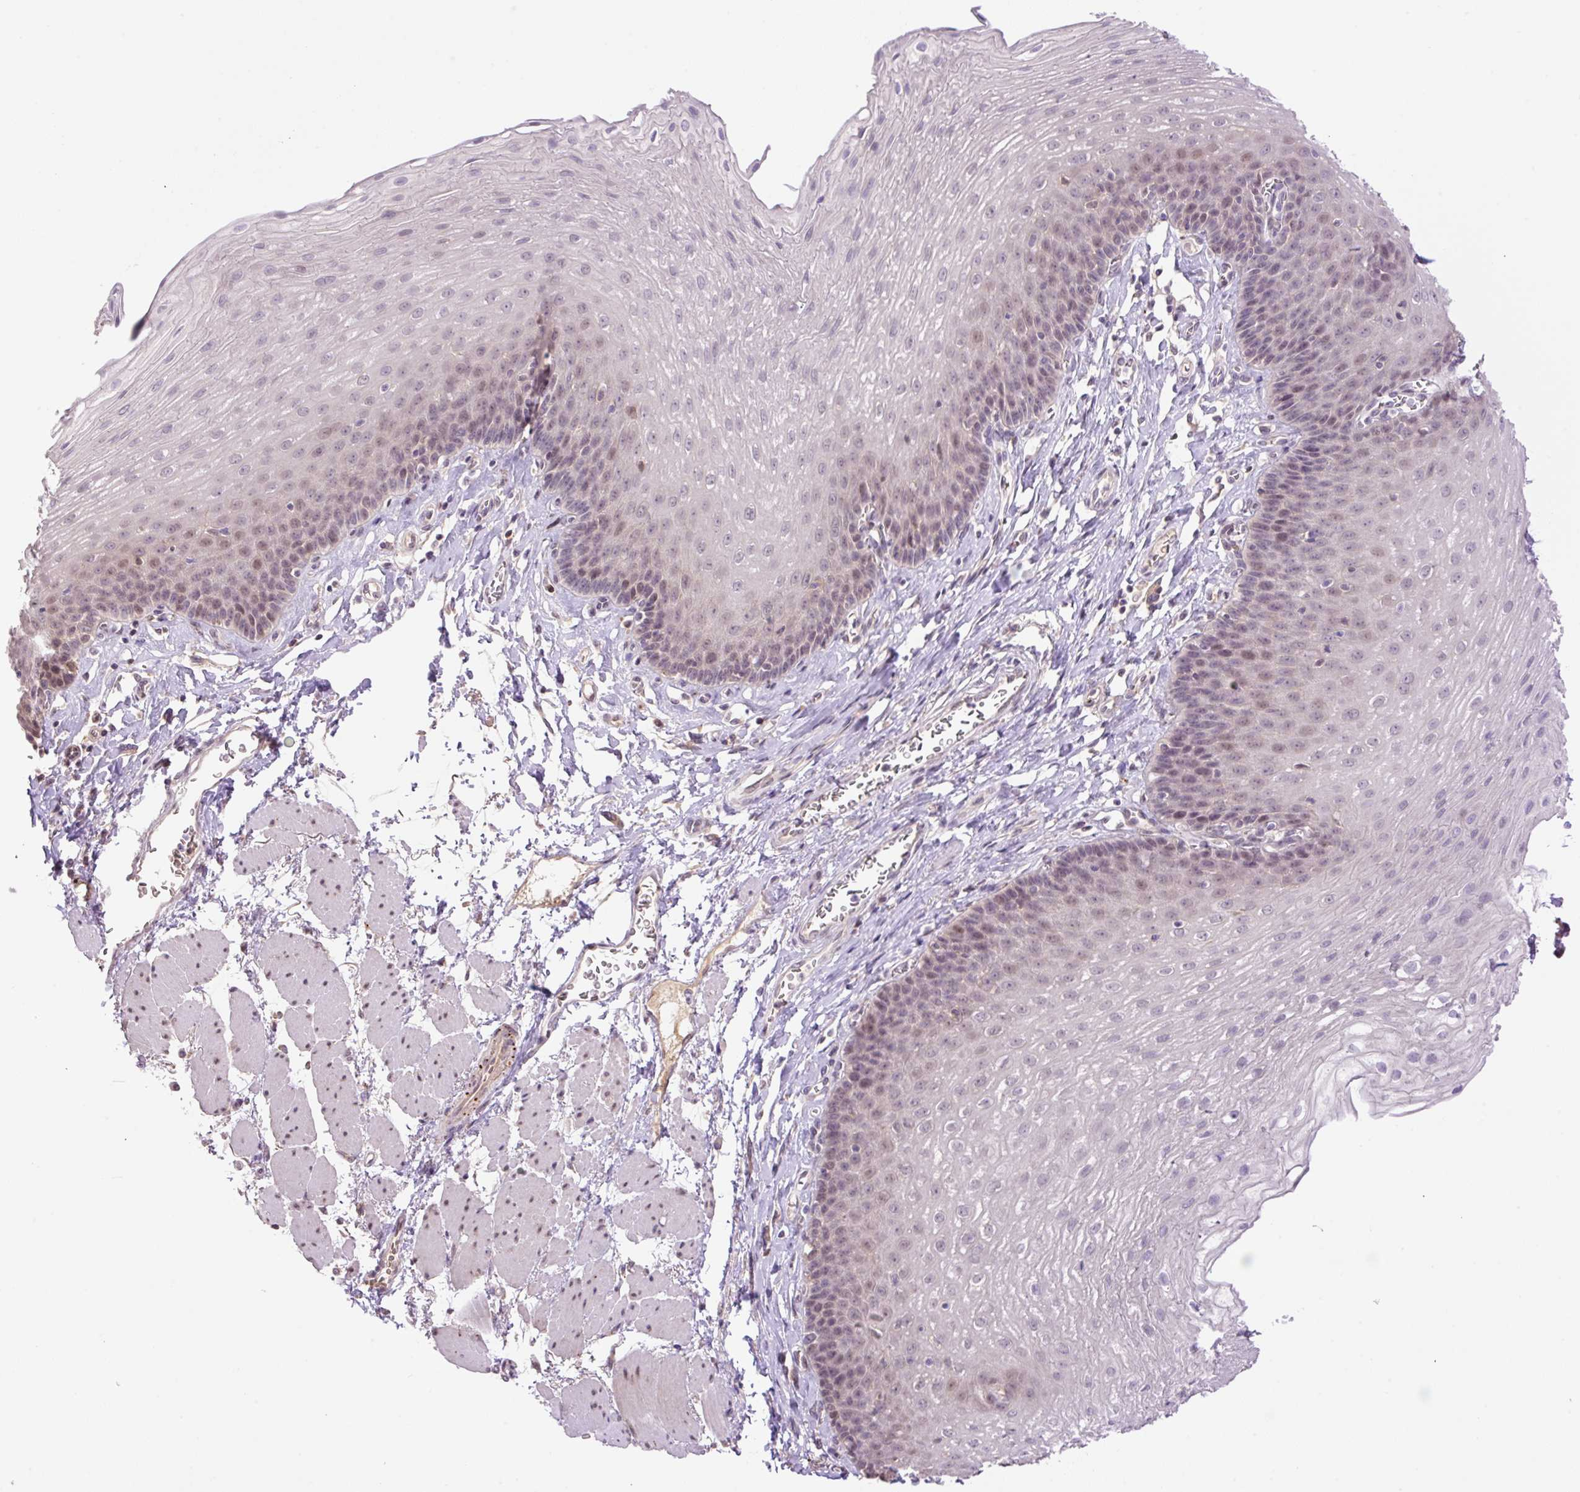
{"staining": {"intensity": "weak", "quantity": "25%-75%", "location": "nuclear"}, "tissue": "esophagus", "cell_type": "Squamous epithelial cells", "image_type": "normal", "snomed": [{"axis": "morphology", "description": "Normal tissue, NOS"}, {"axis": "topography", "description": "Esophagus"}], "caption": "Weak nuclear protein staining is identified in approximately 25%-75% of squamous epithelial cells in esophagus. The staining was performed using DAB (3,3'-diaminobenzidine) to visualize the protein expression in brown, while the nuclei were stained in blue with hematoxylin (Magnification: 20x).", "gene": "HABP4", "patient": {"sex": "female", "age": 81}}